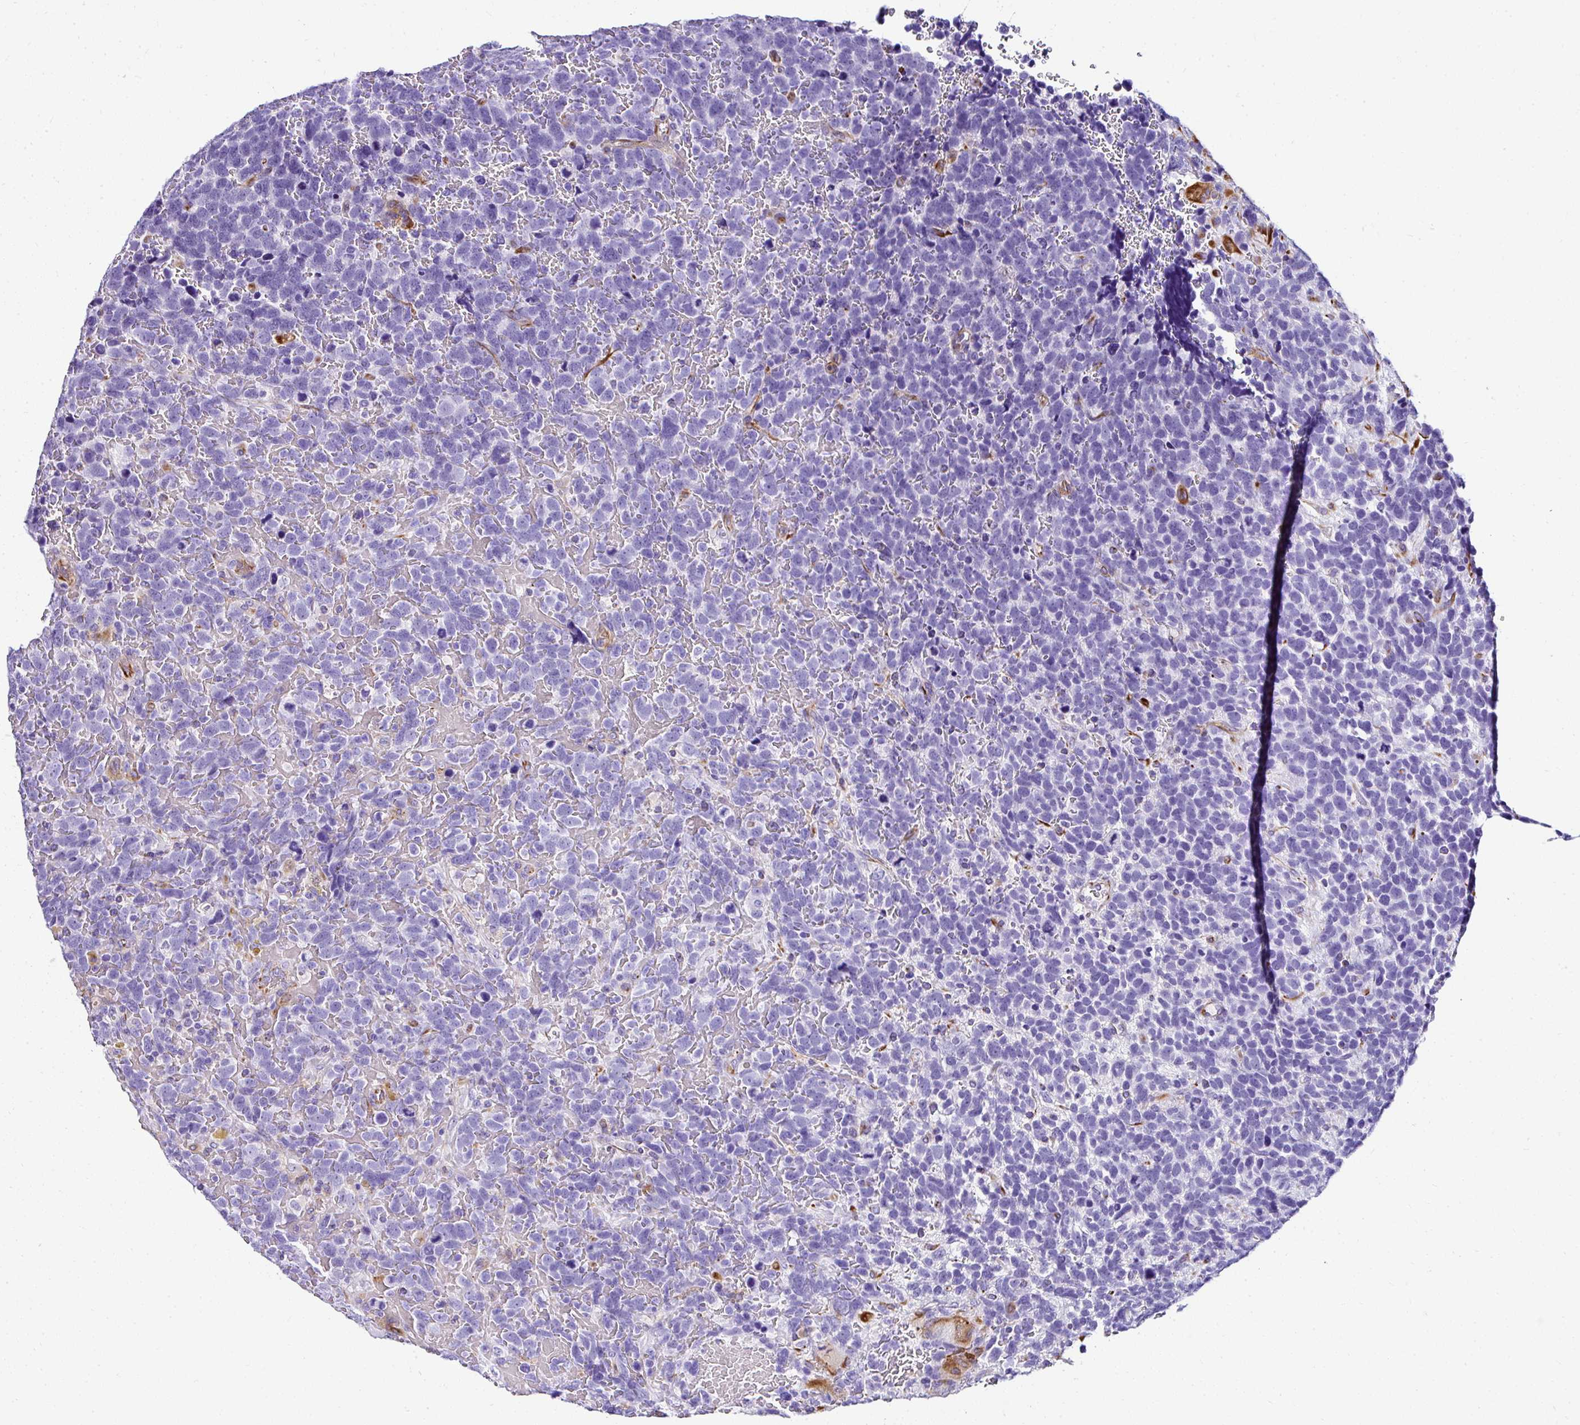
{"staining": {"intensity": "negative", "quantity": "none", "location": "none"}, "tissue": "urothelial cancer", "cell_type": "Tumor cells", "image_type": "cancer", "snomed": [{"axis": "morphology", "description": "Urothelial carcinoma, High grade"}, {"axis": "topography", "description": "Urinary bladder"}], "caption": "An IHC histopathology image of urothelial carcinoma (high-grade) is shown. There is no staining in tumor cells of urothelial carcinoma (high-grade).", "gene": "DEPDC5", "patient": {"sex": "female", "age": 82}}